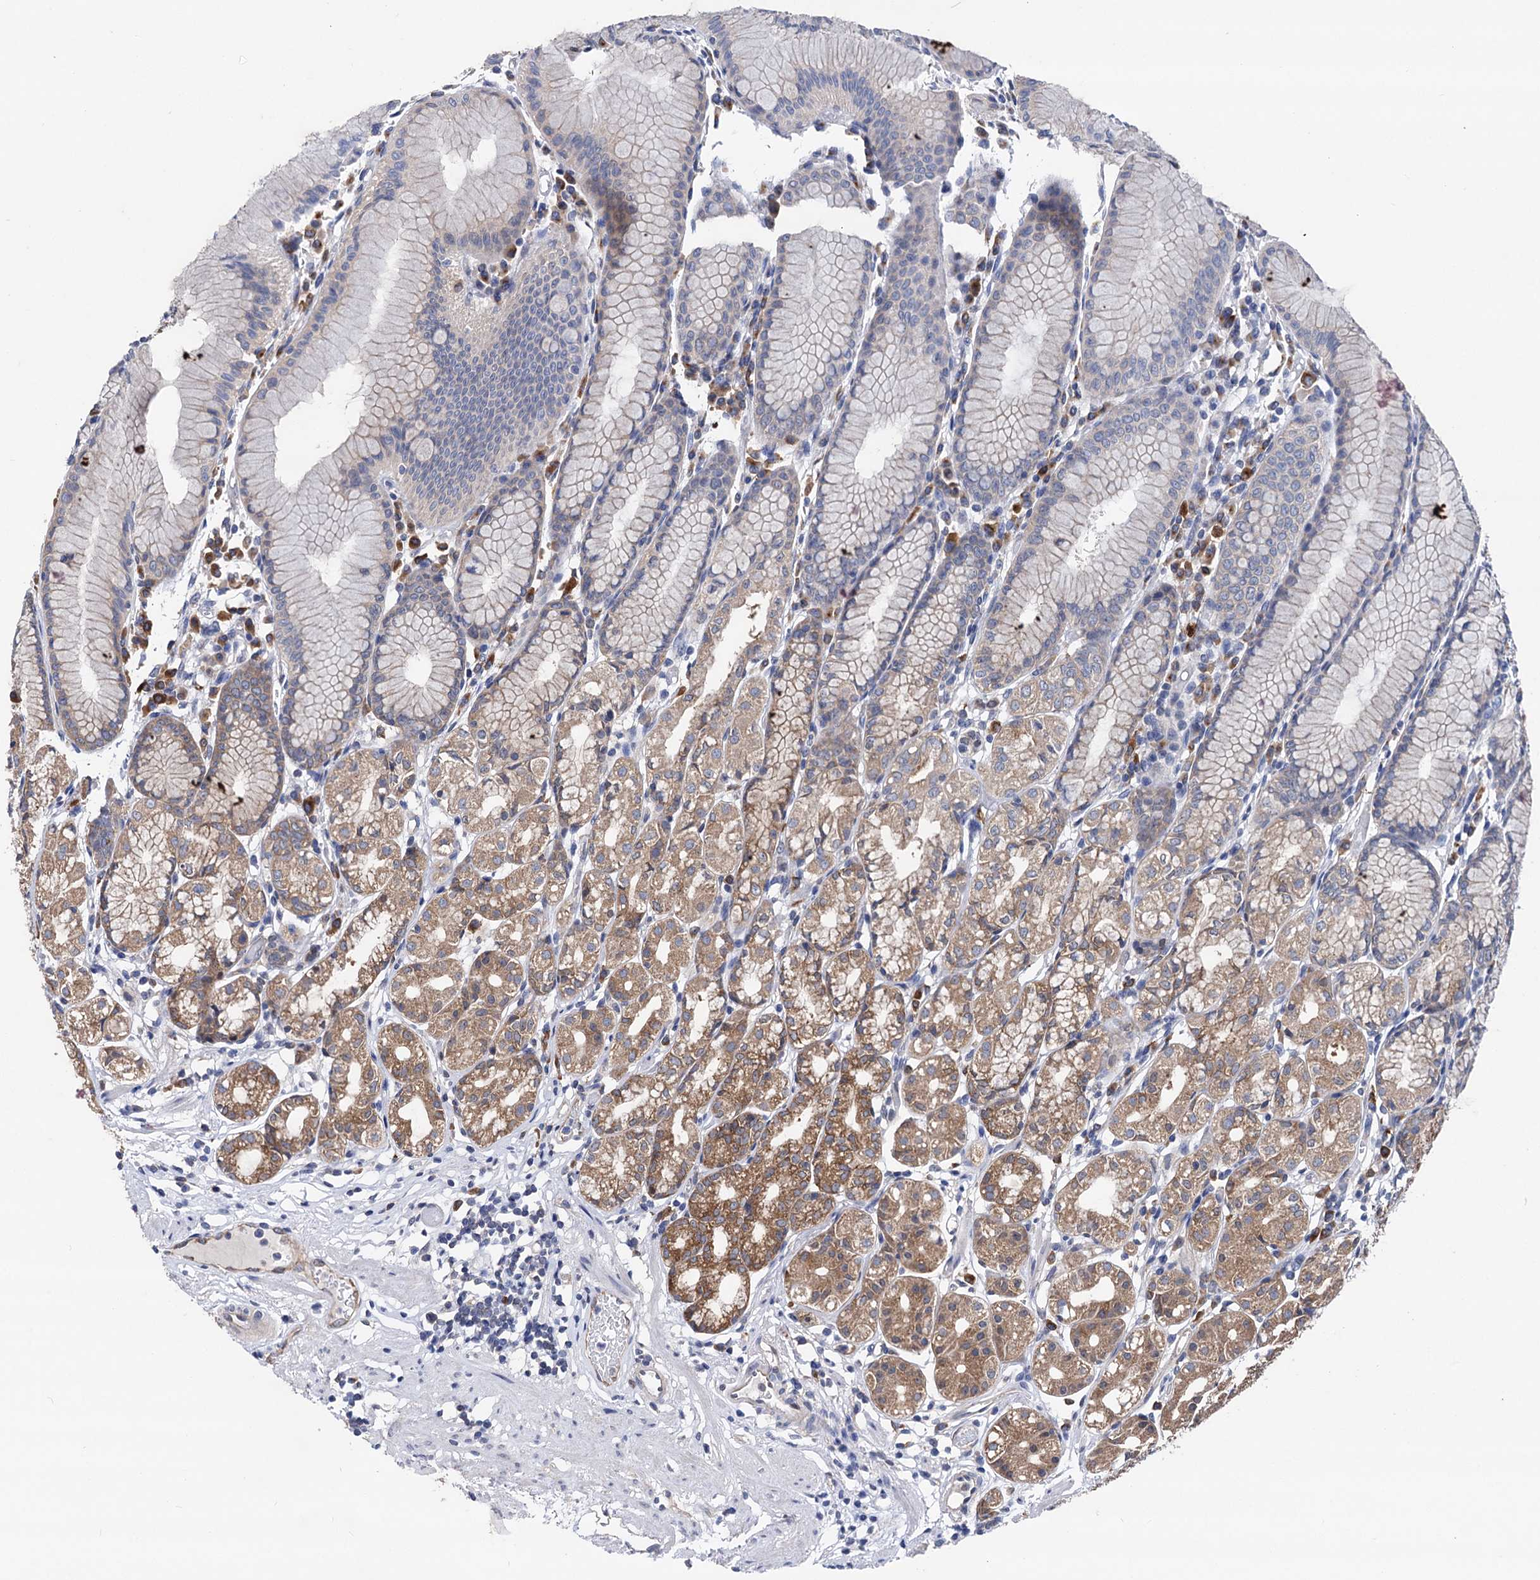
{"staining": {"intensity": "moderate", "quantity": "25%-75%", "location": "cytoplasmic/membranous"}, "tissue": "stomach", "cell_type": "Glandular cells", "image_type": "normal", "snomed": [{"axis": "morphology", "description": "Normal tissue, NOS"}, {"axis": "topography", "description": "Stomach"}], "caption": "IHC image of benign stomach: stomach stained using immunohistochemistry reveals medium levels of moderate protein expression localized specifically in the cytoplasmic/membranous of glandular cells, appearing as a cytoplasmic/membranous brown color.", "gene": "ZNRD2", "patient": {"sex": "female", "age": 57}}